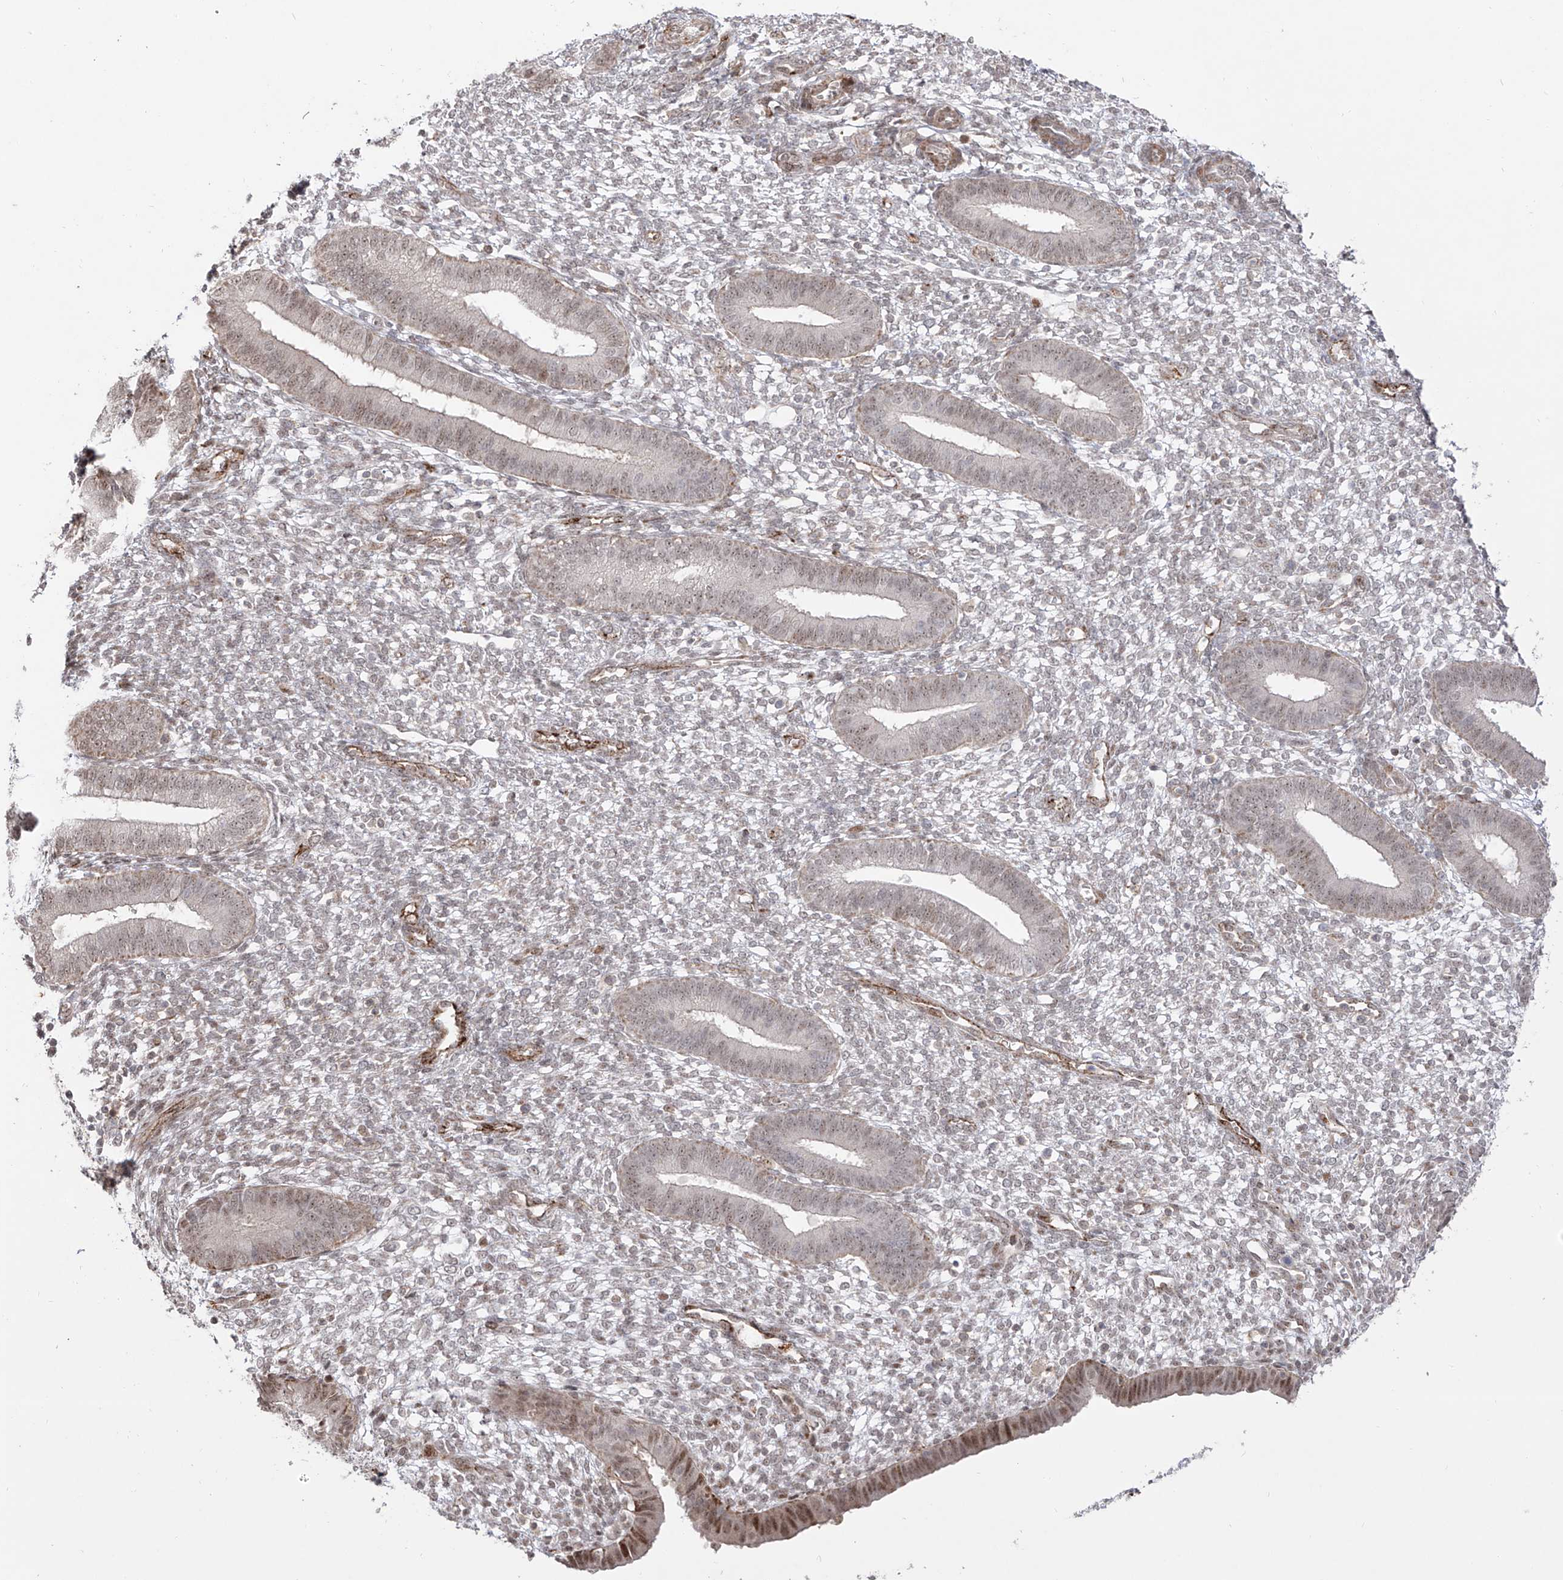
{"staining": {"intensity": "weak", "quantity": "<25%", "location": "cytoplasmic/membranous,nuclear"}, "tissue": "endometrium", "cell_type": "Cells in endometrial stroma", "image_type": "normal", "snomed": [{"axis": "morphology", "description": "Normal tissue, NOS"}, {"axis": "topography", "description": "Endometrium"}], "caption": "Cells in endometrial stroma are negative for brown protein staining in unremarkable endometrium.", "gene": "ZNF180", "patient": {"sex": "female", "age": 46}}